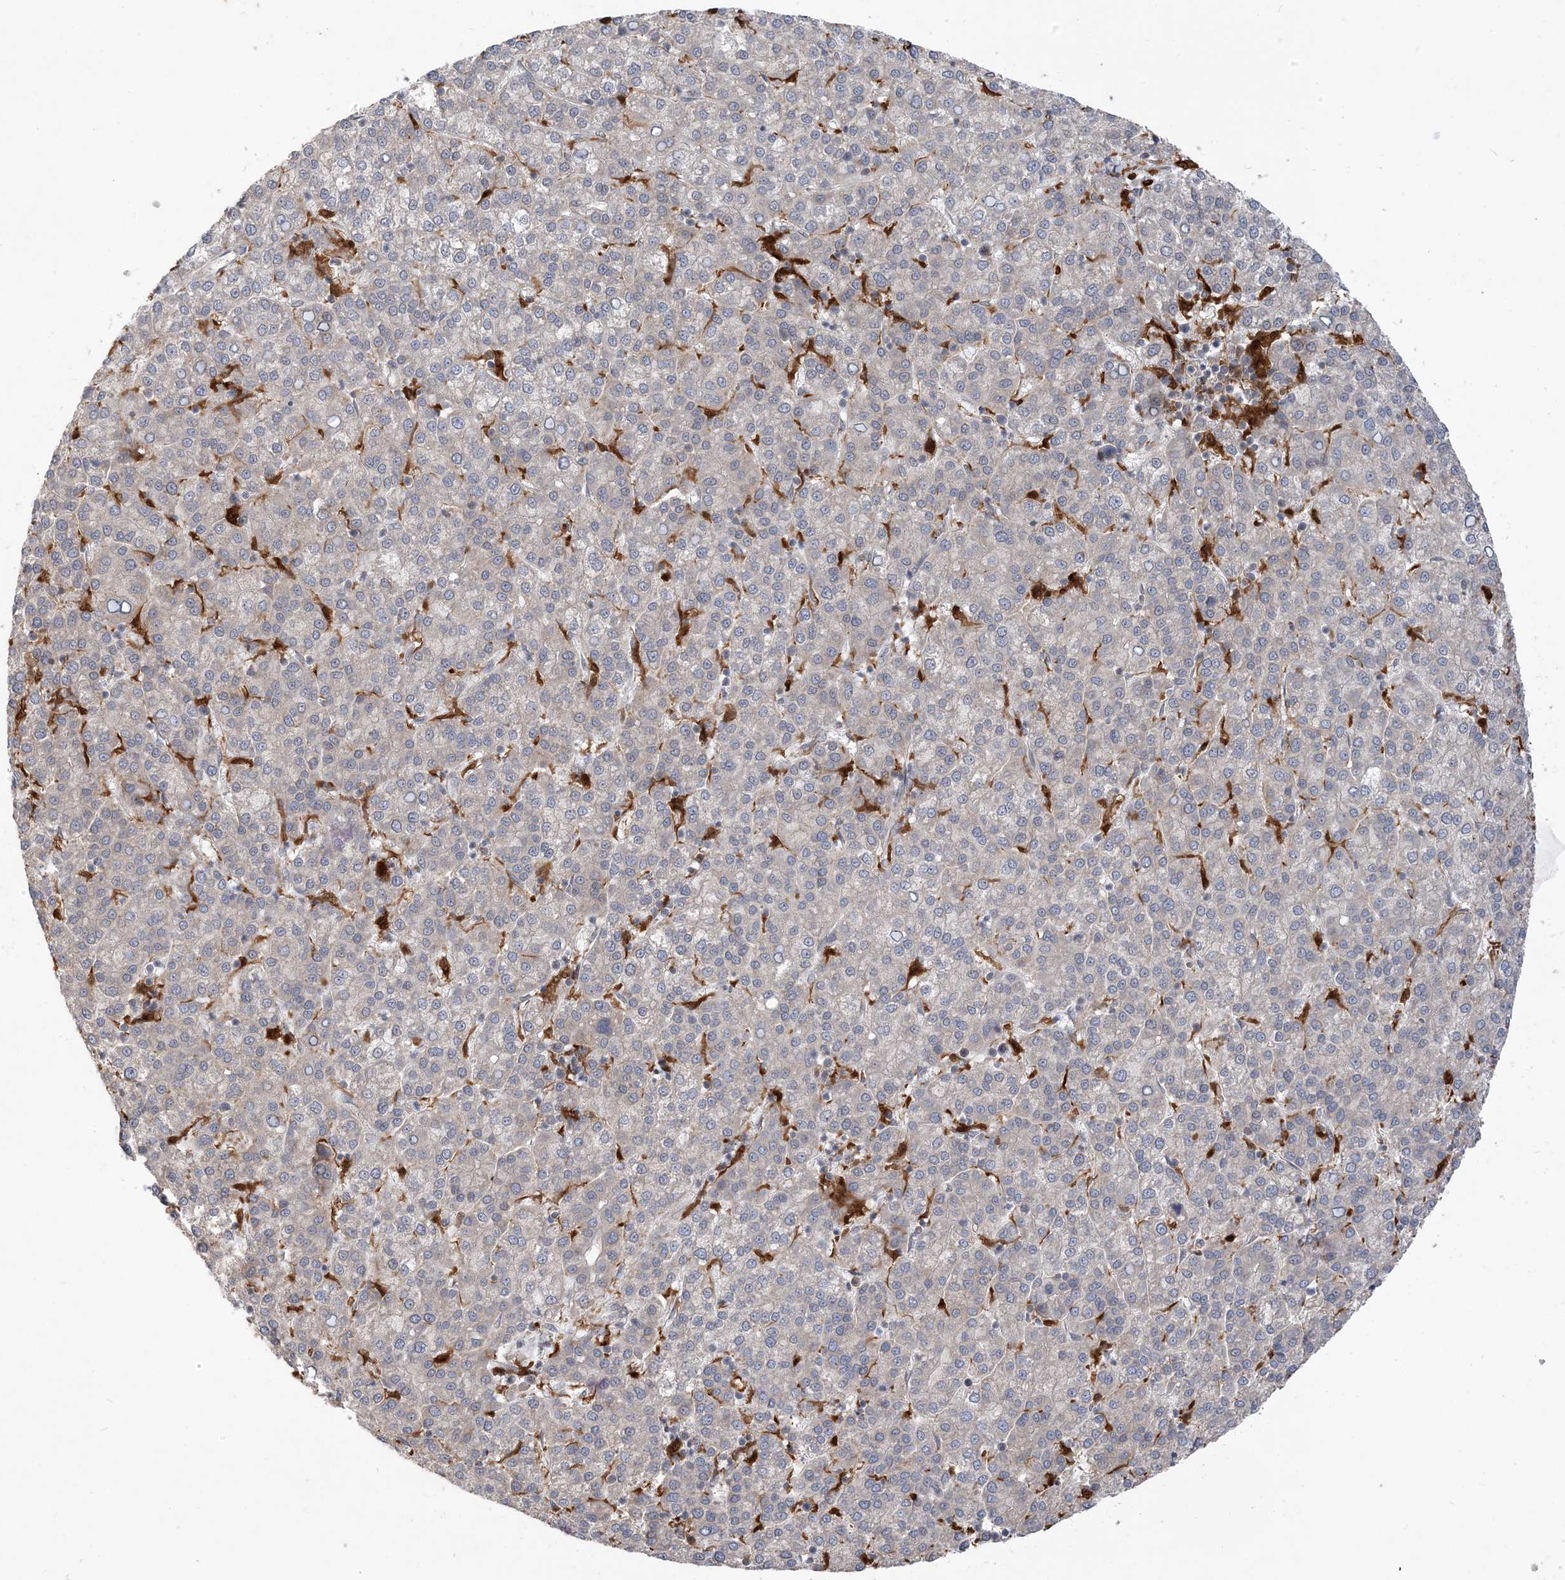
{"staining": {"intensity": "negative", "quantity": "none", "location": "none"}, "tissue": "liver cancer", "cell_type": "Tumor cells", "image_type": "cancer", "snomed": [{"axis": "morphology", "description": "Carcinoma, Hepatocellular, NOS"}, {"axis": "topography", "description": "Liver"}], "caption": "A high-resolution micrograph shows IHC staining of liver cancer (hepatocellular carcinoma), which demonstrates no significant positivity in tumor cells.", "gene": "NAGK", "patient": {"sex": "female", "age": 58}}